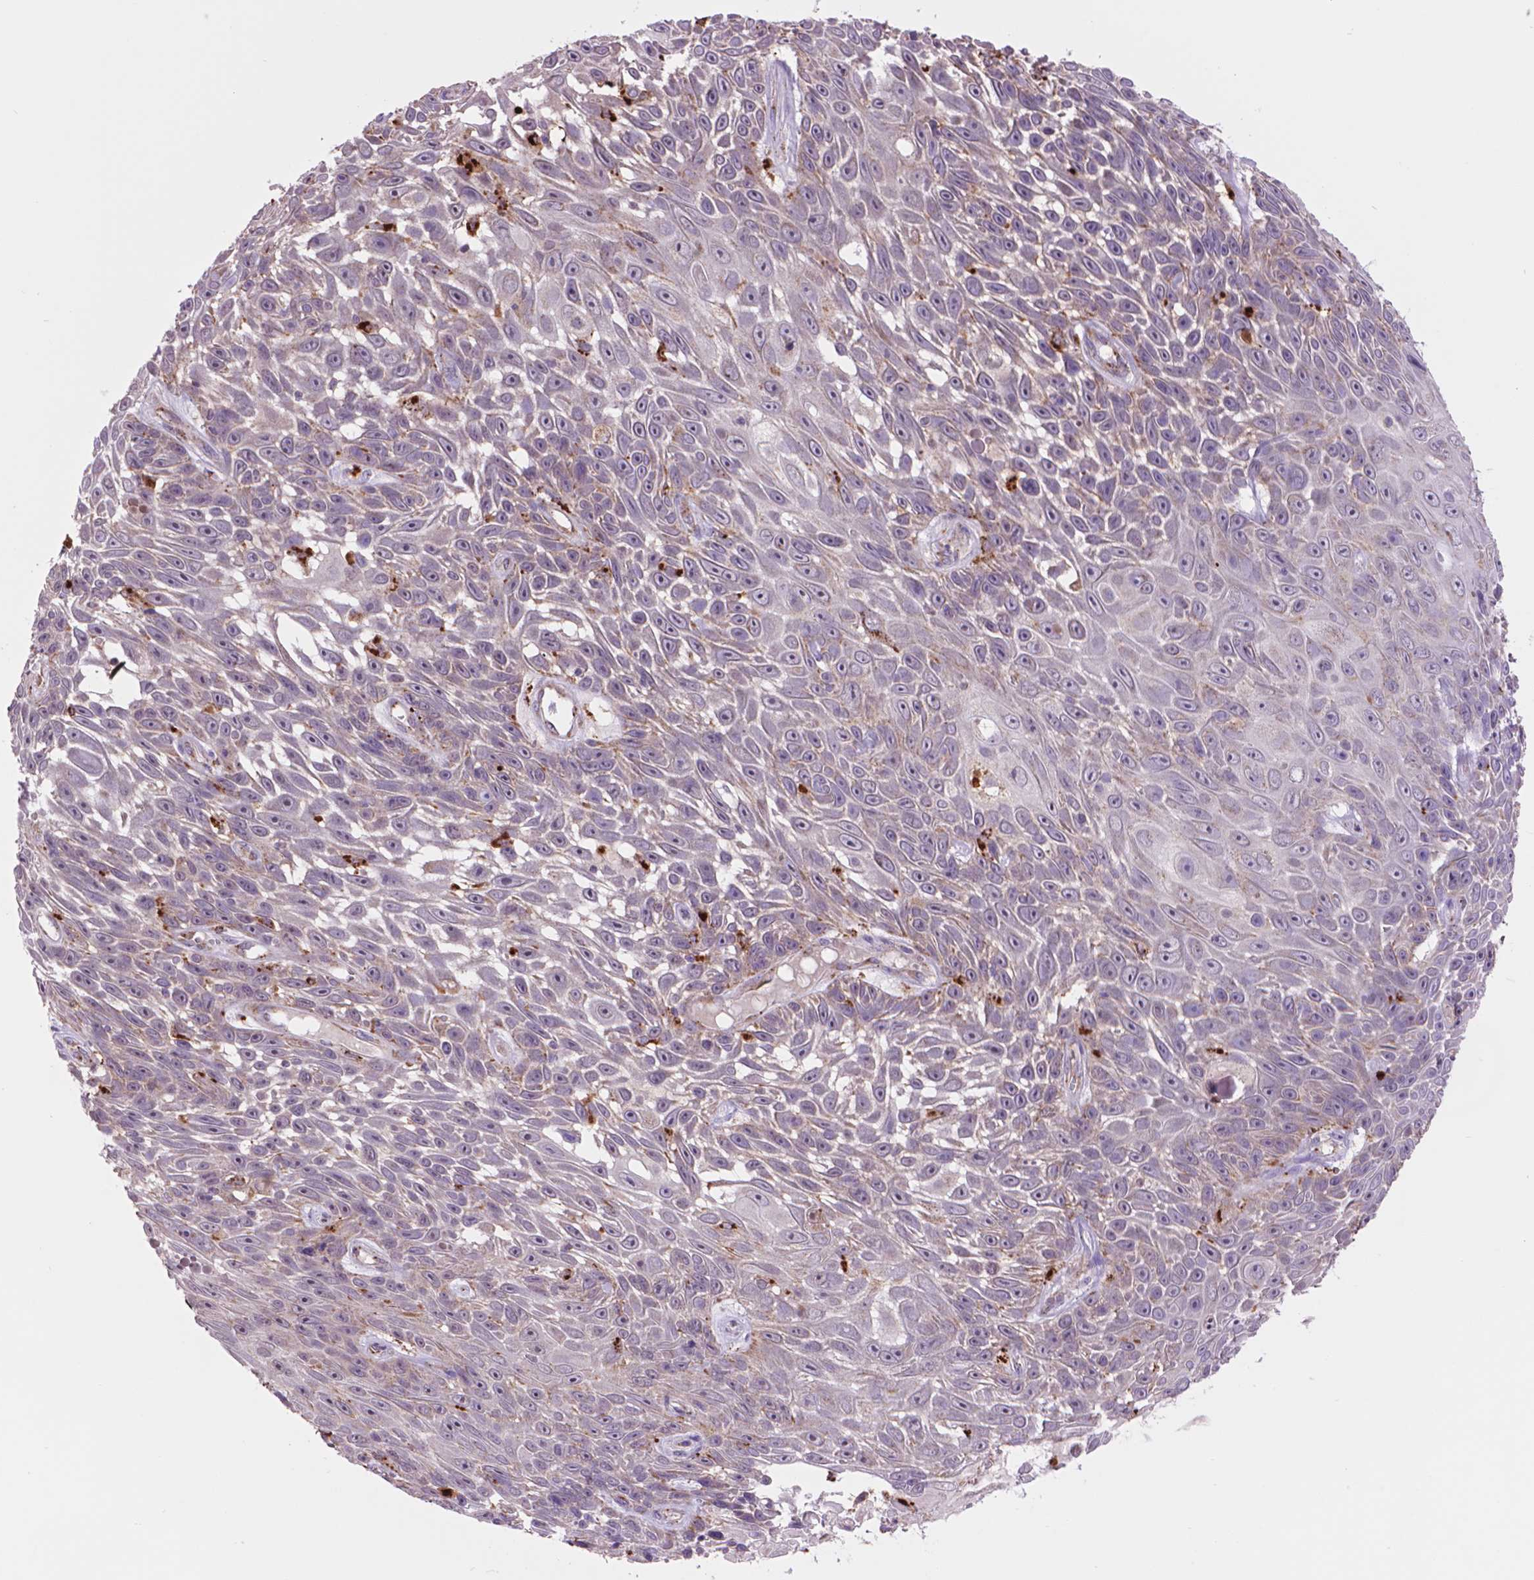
{"staining": {"intensity": "weak", "quantity": "<25%", "location": "cytoplasmic/membranous"}, "tissue": "skin cancer", "cell_type": "Tumor cells", "image_type": "cancer", "snomed": [{"axis": "morphology", "description": "Squamous cell carcinoma, NOS"}, {"axis": "topography", "description": "Skin"}], "caption": "Tumor cells show no significant staining in skin squamous cell carcinoma.", "gene": "GLB1", "patient": {"sex": "male", "age": 82}}